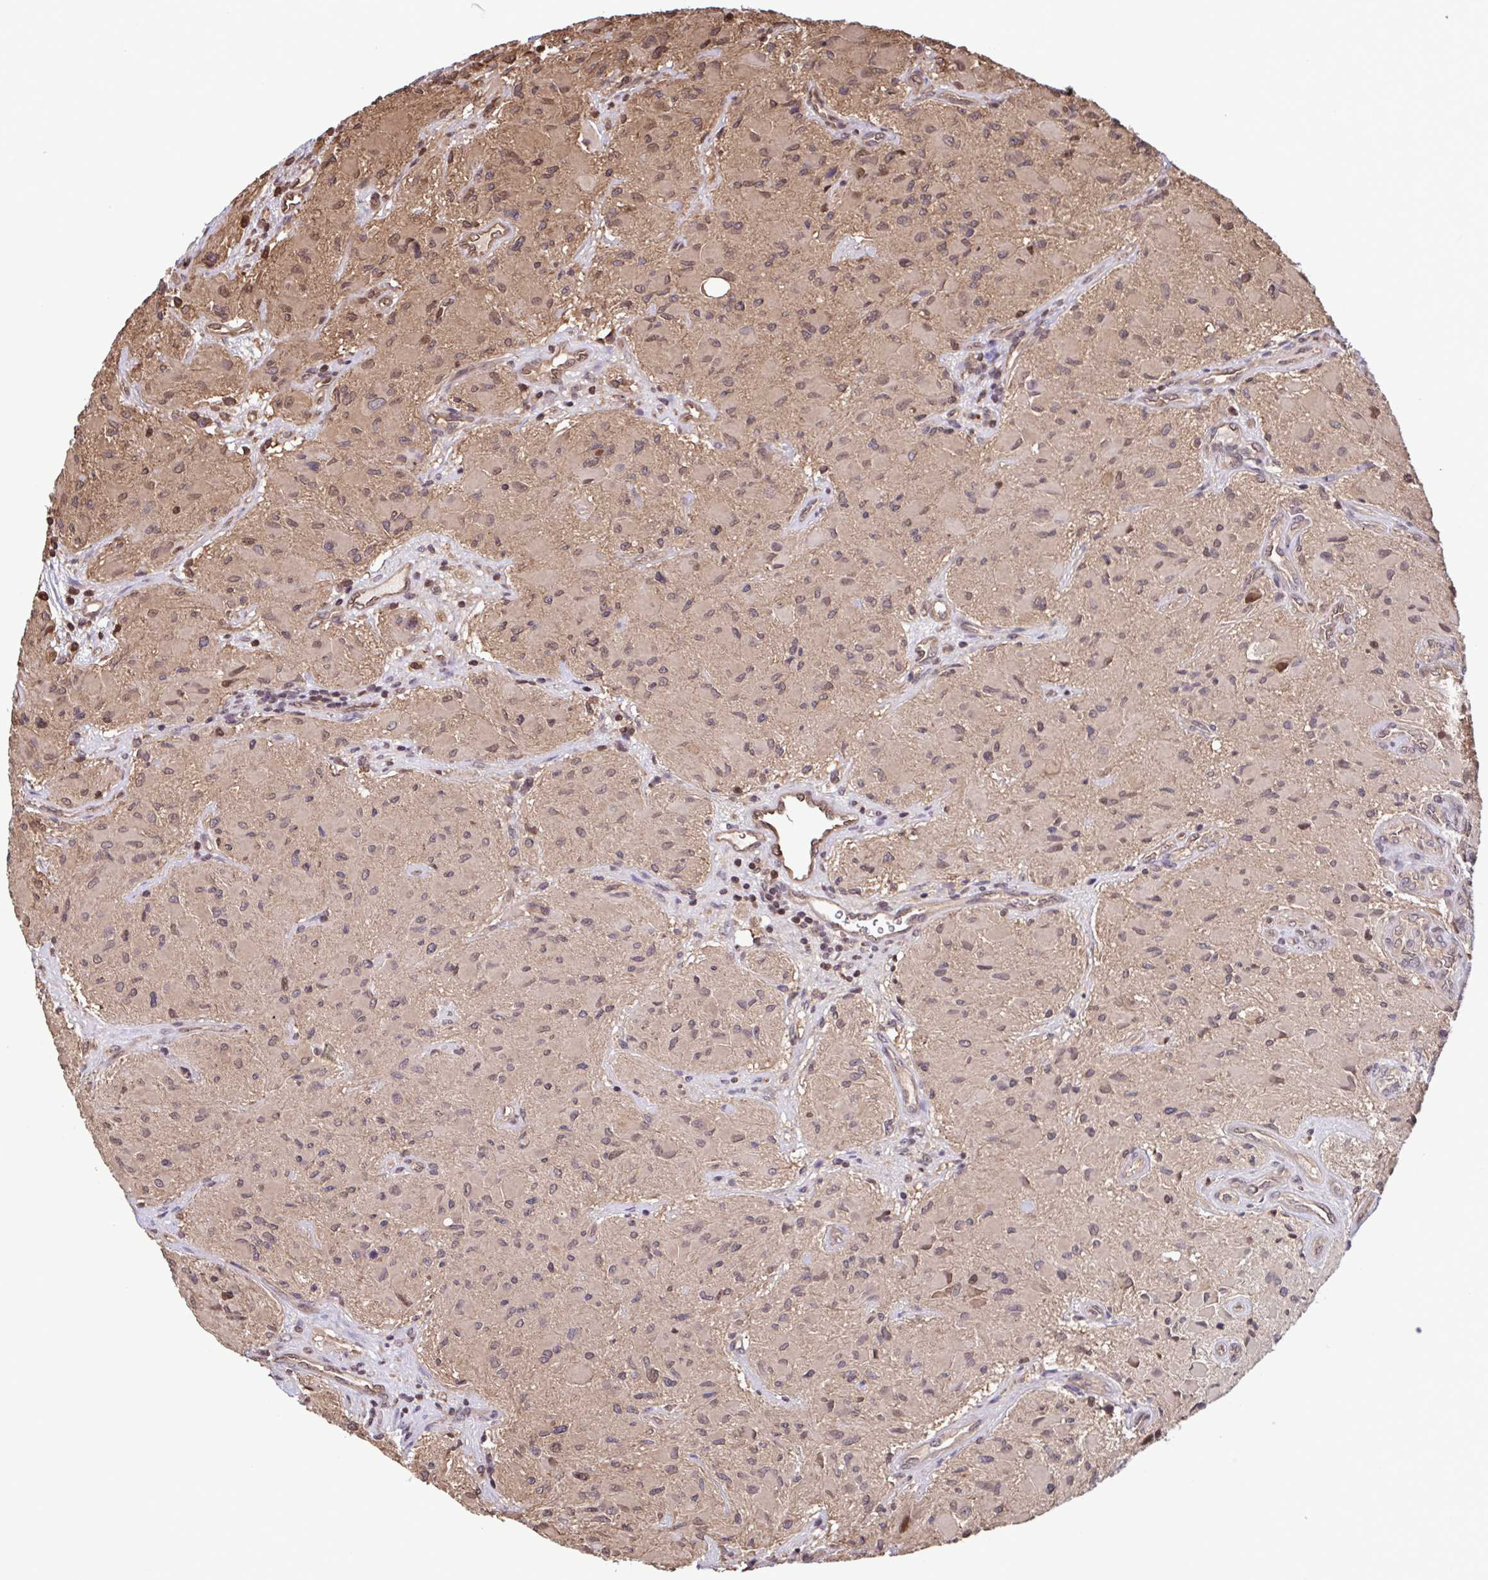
{"staining": {"intensity": "weak", "quantity": "25%-75%", "location": "cytoplasmic/membranous"}, "tissue": "glioma", "cell_type": "Tumor cells", "image_type": "cancer", "snomed": [{"axis": "morphology", "description": "Glioma, malignant, High grade"}, {"axis": "topography", "description": "Brain"}], "caption": "Immunohistochemistry of malignant glioma (high-grade) shows low levels of weak cytoplasmic/membranous expression in about 25%-75% of tumor cells. The protein is shown in brown color, while the nuclei are stained blue.", "gene": "SEC63", "patient": {"sex": "female", "age": 65}}